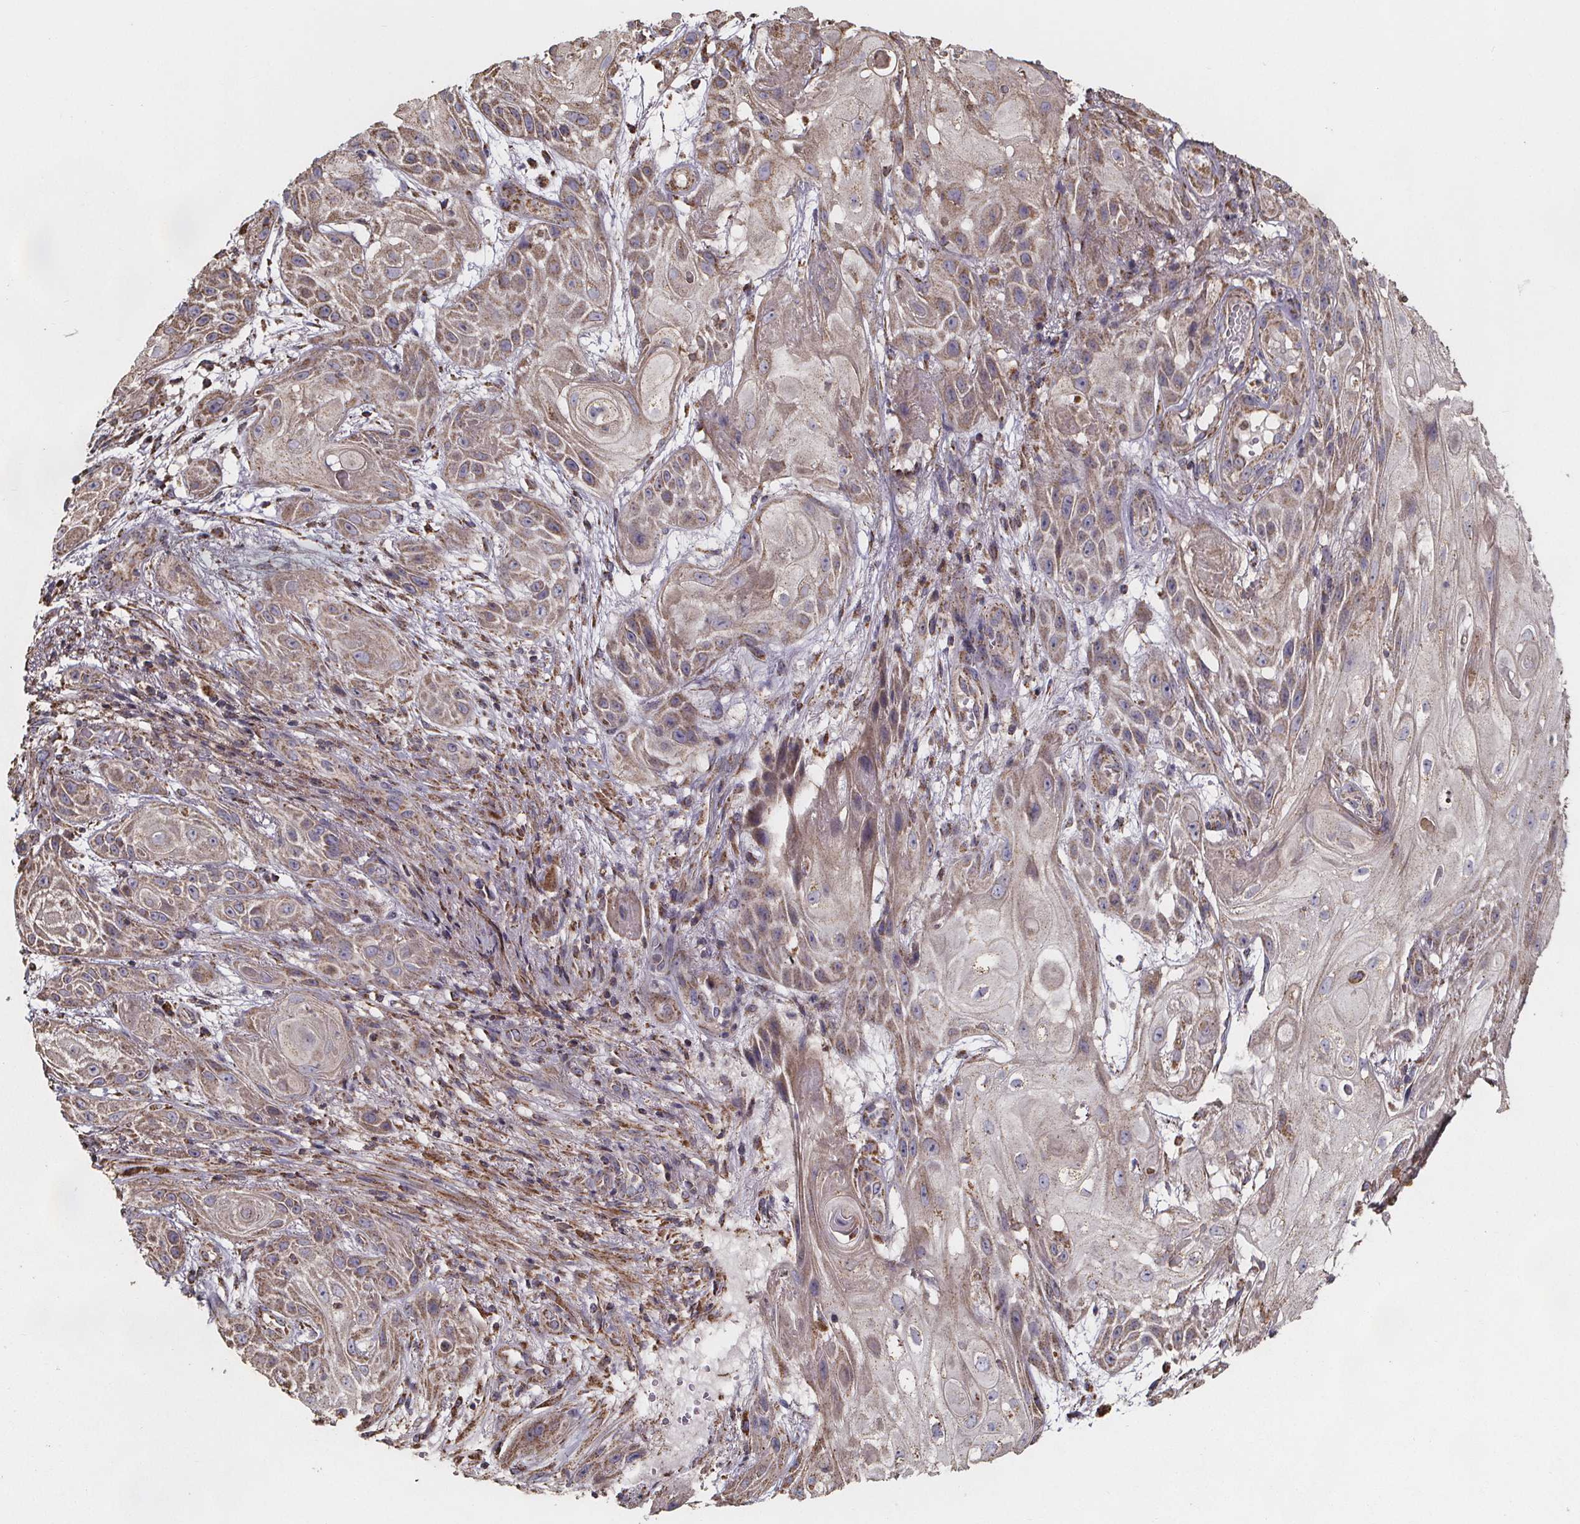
{"staining": {"intensity": "moderate", "quantity": ">75%", "location": "cytoplasmic/membranous"}, "tissue": "skin cancer", "cell_type": "Tumor cells", "image_type": "cancer", "snomed": [{"axis": "morphology", "description": "Squamous cell carcinoma, NOS"}, {"axis": "topography", "description": "Skin"}], "caption": "DAB immunohistochemical staining of human skin cancer (squamous cell carcinoma) displays moderate cytoplasmic/membranous protein expression in about >75% of tumor cells.", "gene": "SLC35D2", "patient": {"sex": "male", "age": 62}}